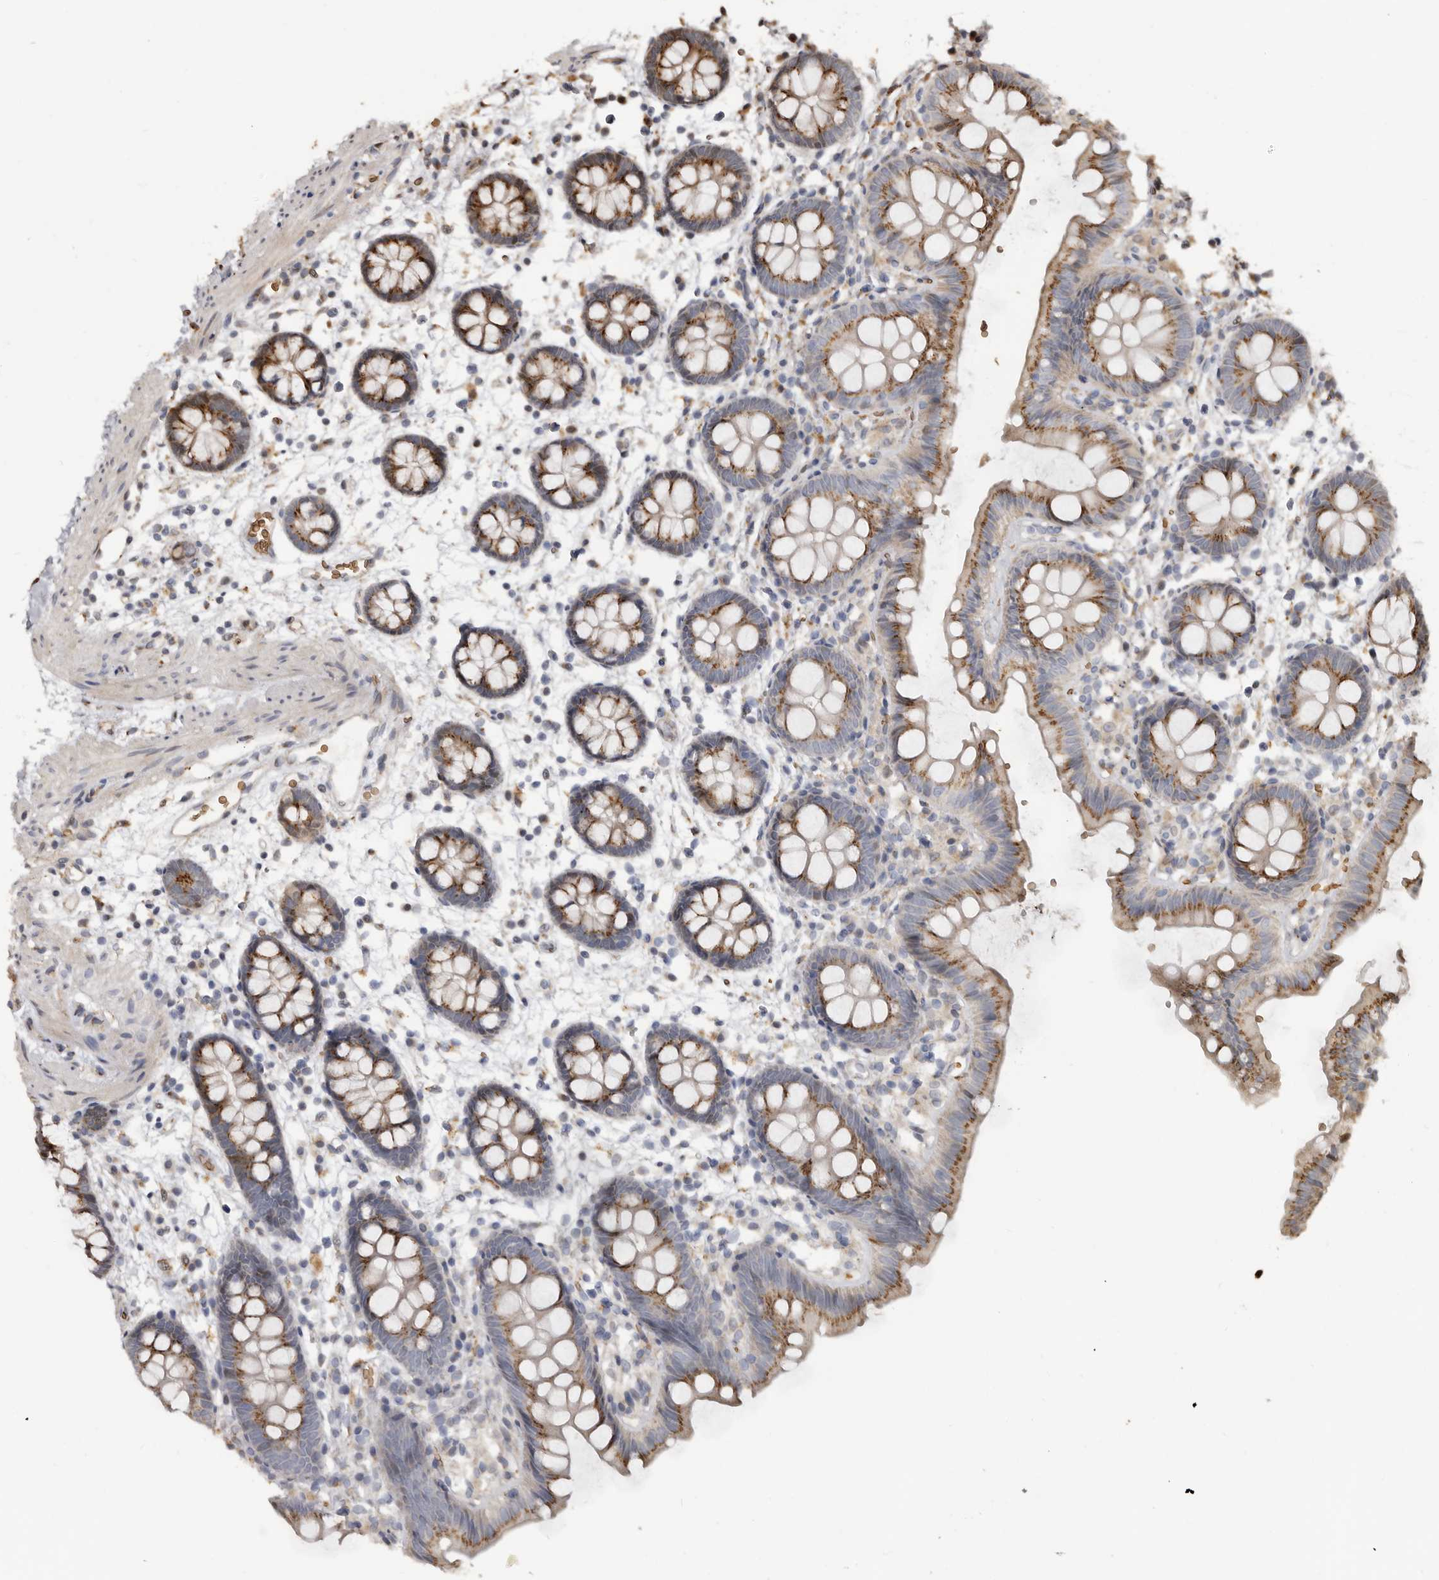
{"staining": {"intensity": "weak", "quantity": "25%-75%", "location": "cytoplasmic/membranous"}, "tissue": "colon", "cell_type": "Endothelial cells", "image_type": "normal", "snomed": [{"axis": "morphology", "description": "Normal tissue, NOS"}, {"axis": "topography", "description": "Colon"}], "caption": "Protein positivity by immunohistochemistry (IHC) reveals weak cytoplasmic/membranous expression in approximately 25%-75% of endothelial cells in benign colon.", "gene": "ENTREP1", "patient": {"sex": "male", "age": 56}}